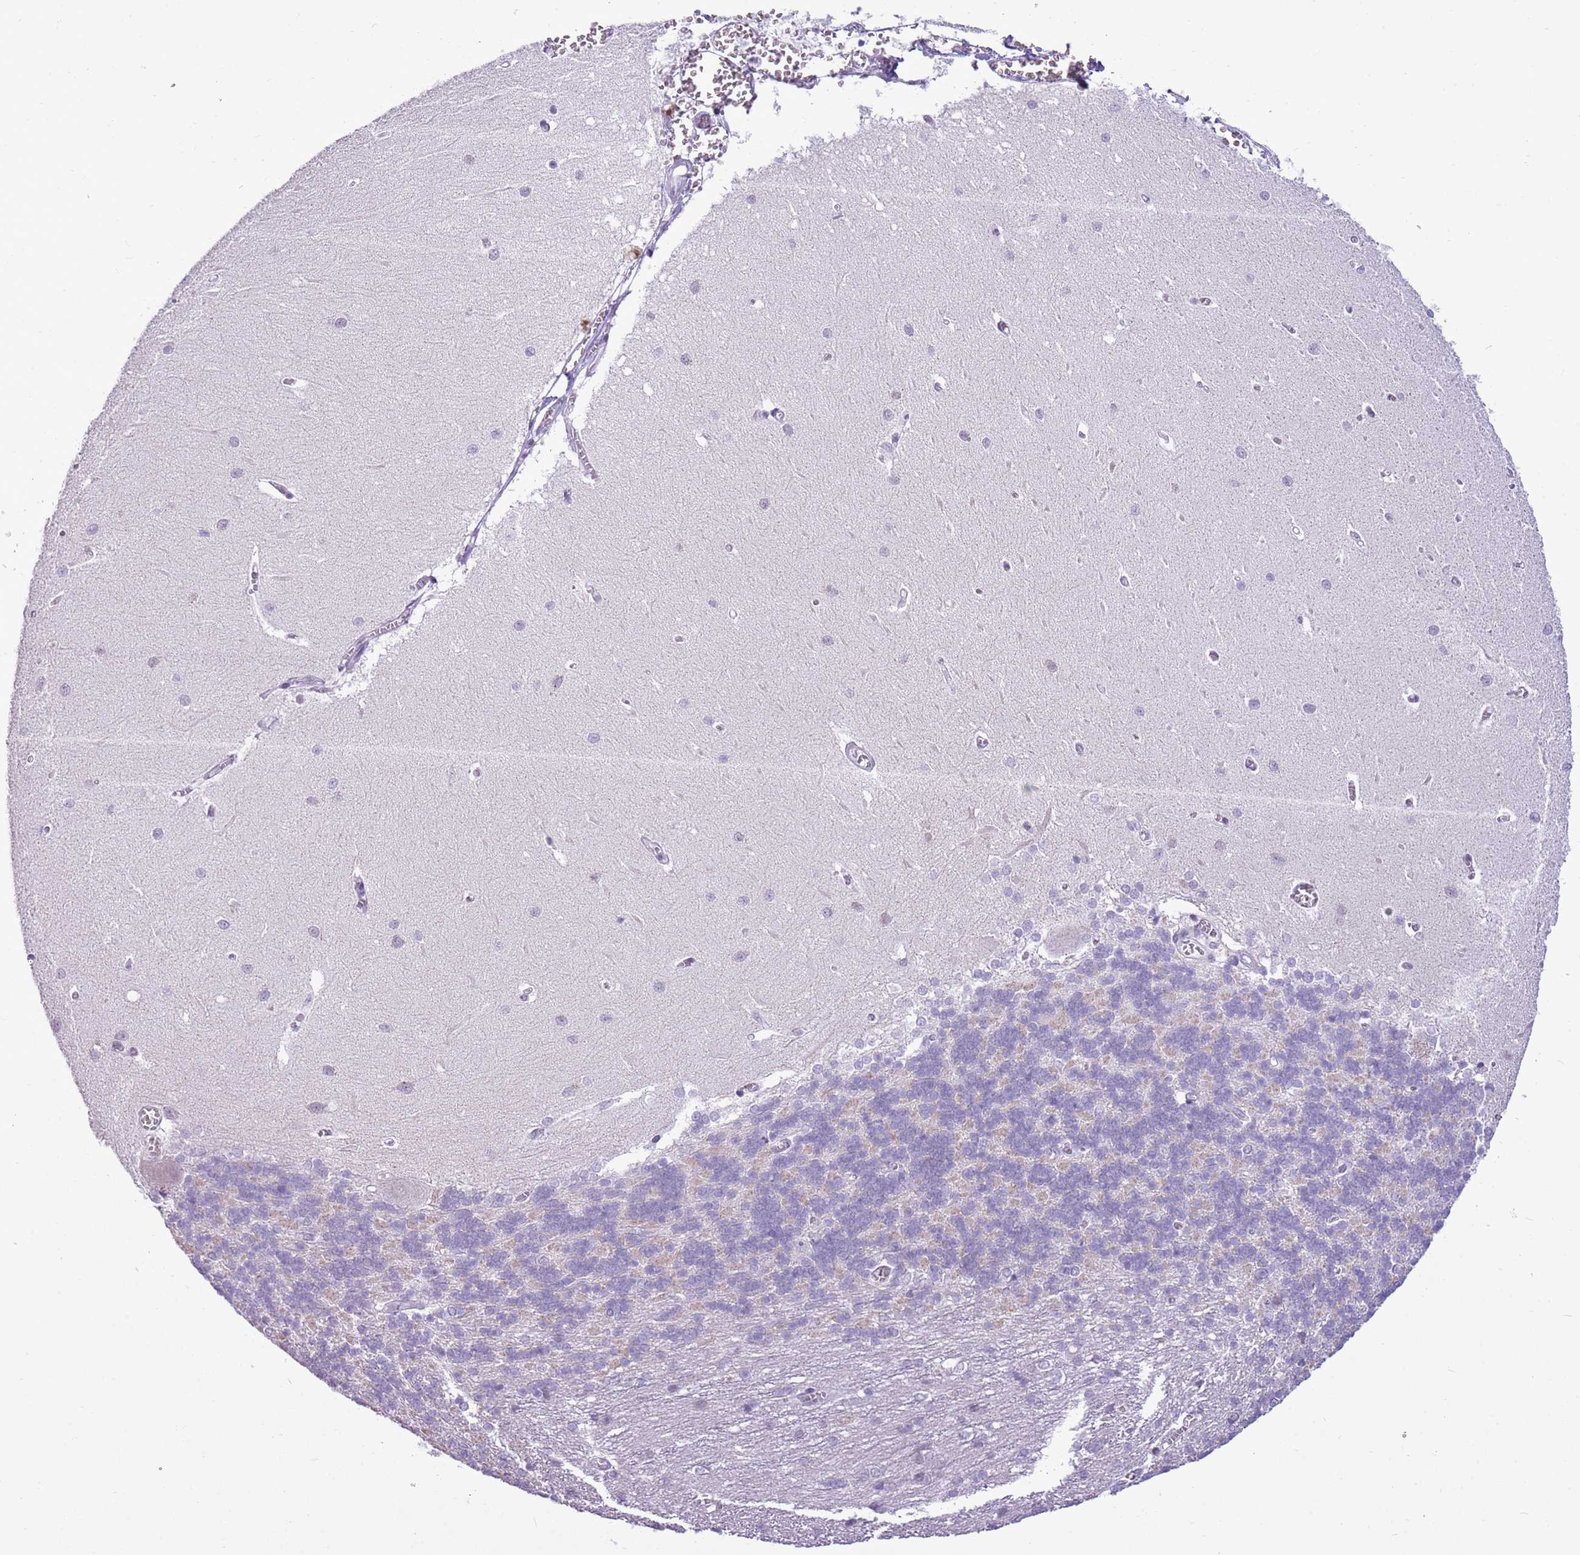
{"staining": {"intensity": "negative", "quantity": "none", "location": "none"}, "tissue": "cerebellum", "cell_type": "Cells in granular layer", "image_type": "normal", "snomed": [{"axis": "morphology", "description": "Normal tissue, NOS"}, {"axis": "topography", "description": "Cerebellum"}], "caption": "This is an immunohistochemistry (IHC) micrograph of benign human cerebellum. There is no expression in cells in granular layer.", "gene": "RPL3L", "patient": {"sex": "male", "age": 37}}